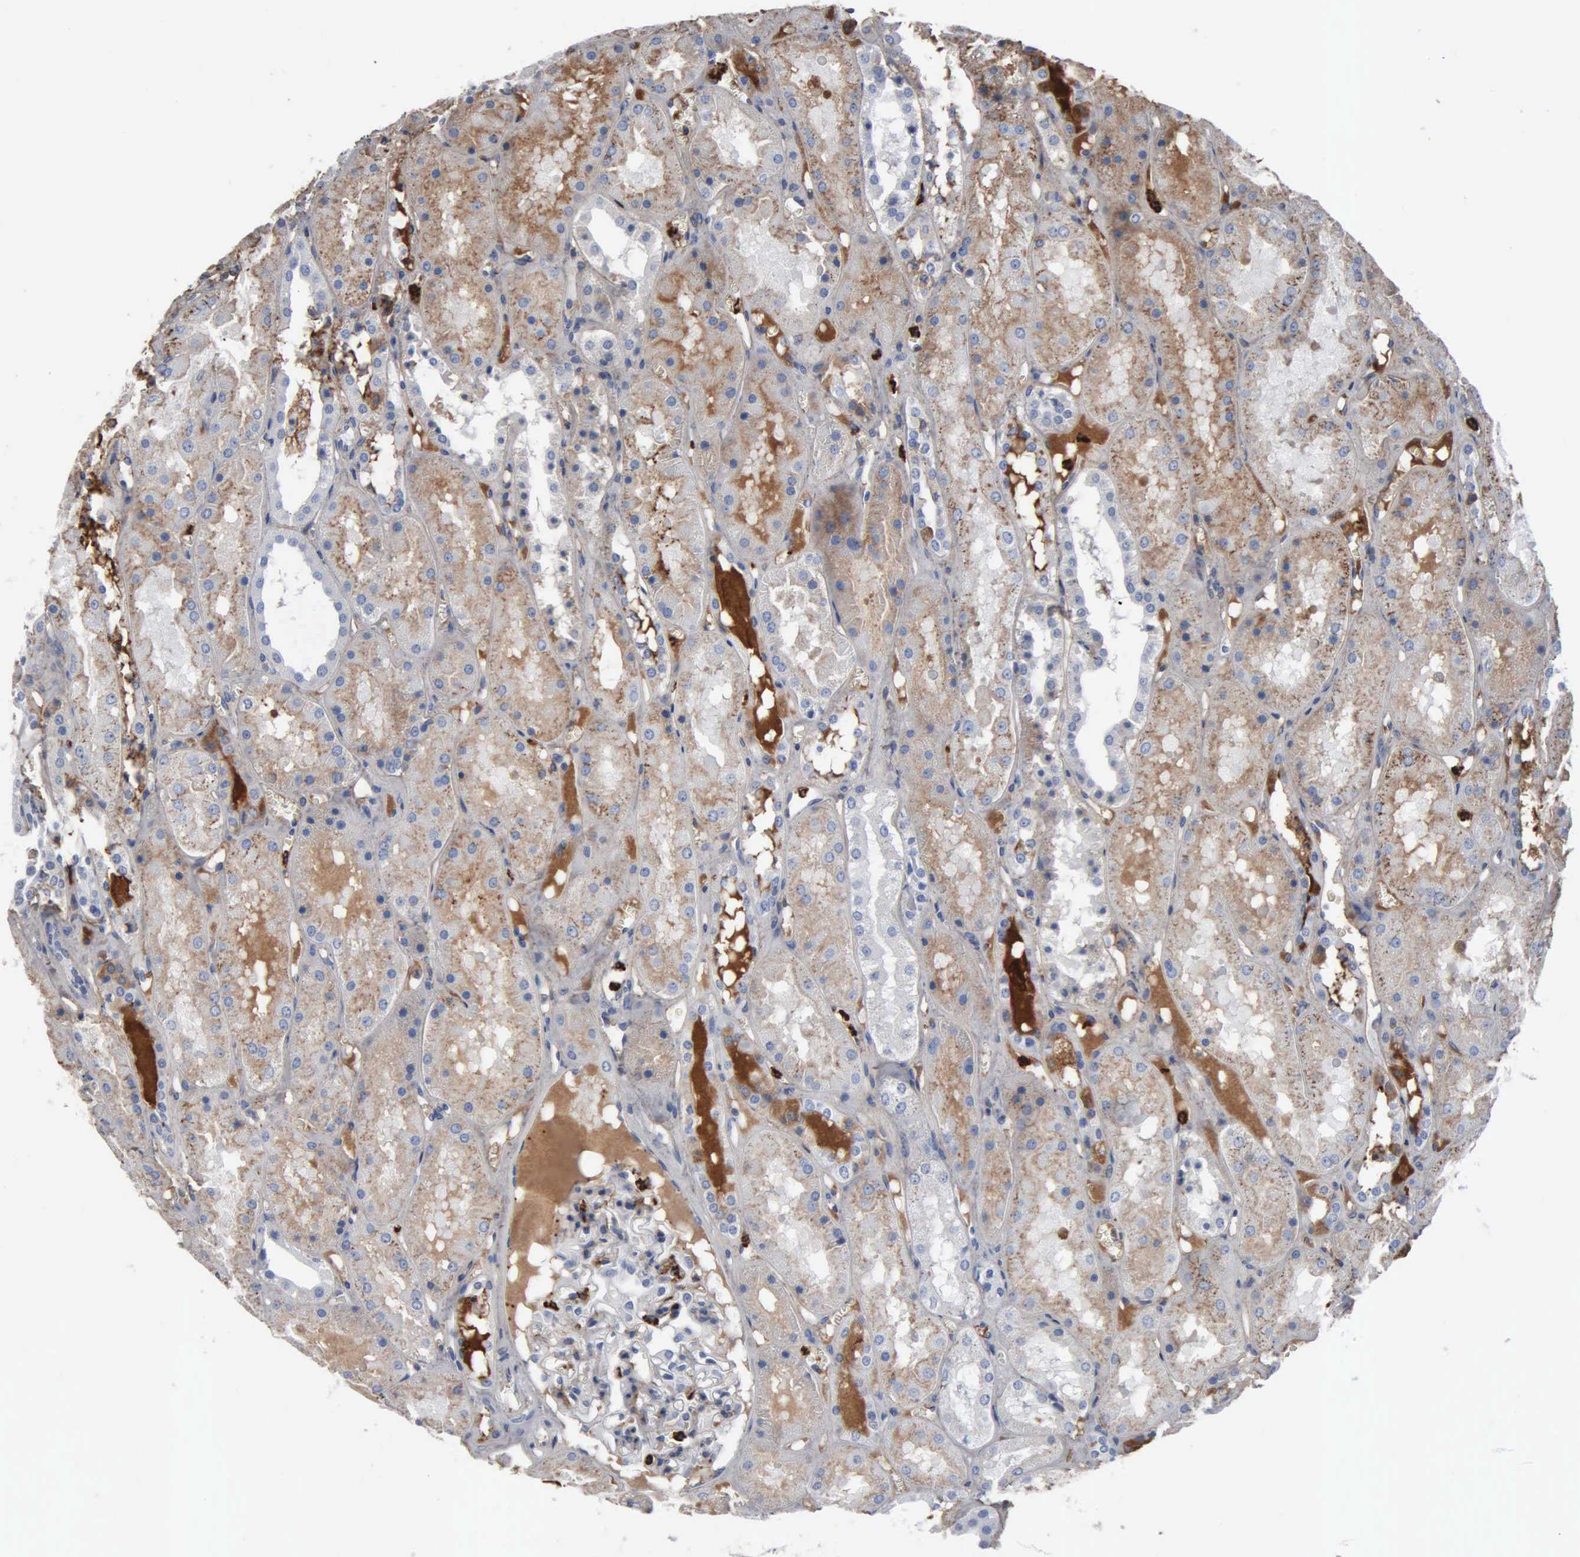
{"staining": {"intensity": "weak", "quantity": ">75%", "location": "cytoplasmic/membranous"}, "tissue": "kidney", "cell_type": "Cells in glomeruli", "image_type": "normal", "snomed": [{"axis": "morphology", "description": "Normal tissue, NOS"}, {"axis": "topography", "description": "Kidney"}], "caption": "IHC (DAB) staining of normal kidney displays weak cytoplasmic/membranous protein positivity in approximately >75% of cells in glomeruli. The staining is performed using DAB (3,3'-diaminobenzidine) brown chromogen to label protein expression. The nuclei are counter-stained blue using hematoxylin.", "gene": "FN1", "patient": {"sex": "male", "age": 36}}